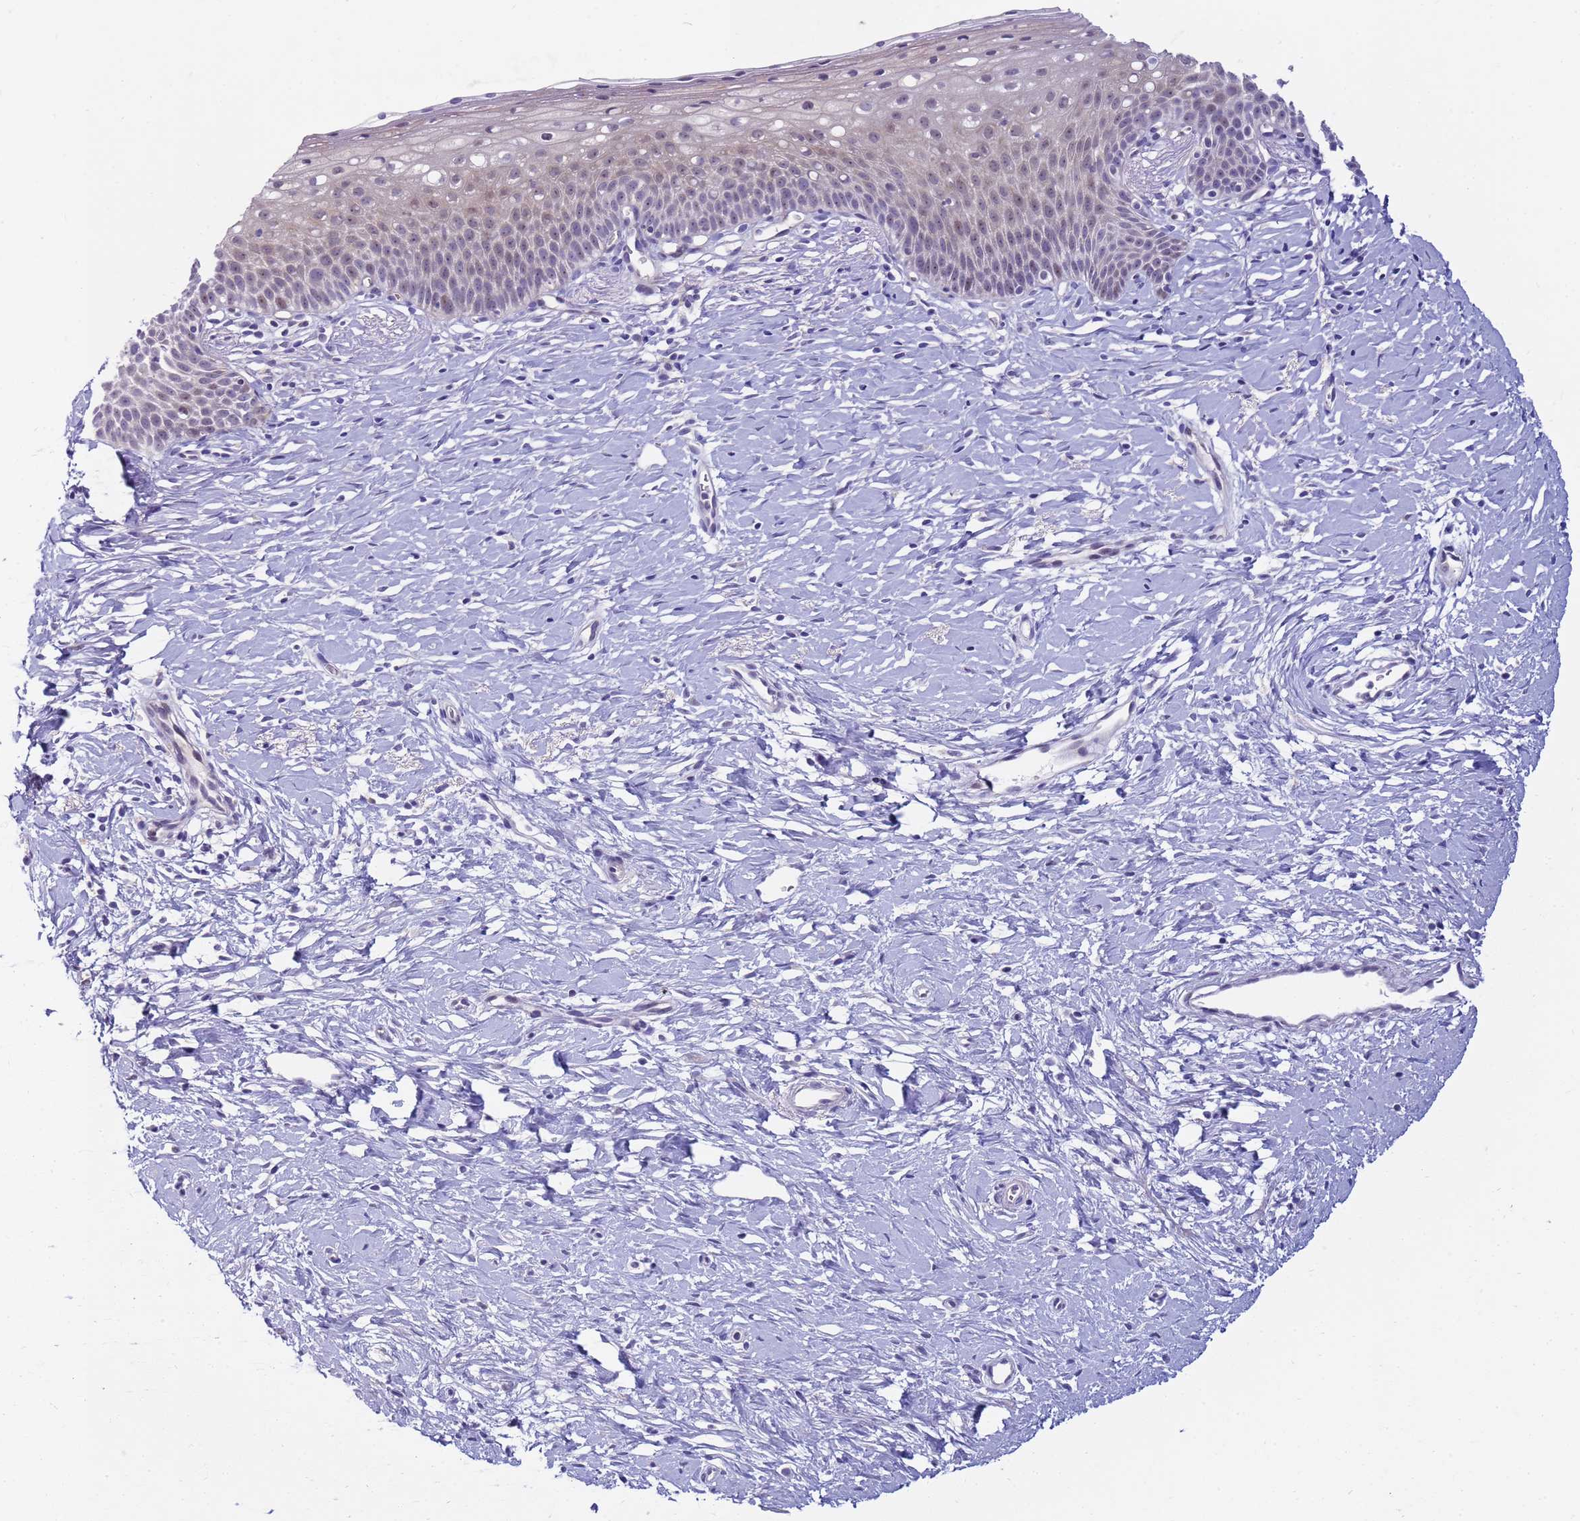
{"staining": {"intensity": "moderate", "quantity": ">75%", "location": "cytoplasmic/membranous,nuclear"}, "tissue": "cervix", "cell_type": "Glandular cells", "image_type": "normal", "snomed": [{"axis": "morphology", "description": "Normal tissue, NOS"}, {"axis": "topography", "description": "Cervix"}], "caption": "Benign cervix demonstrates moderate cytoplasmic/membranous,nuclear expression in about >75% of glandular cells, visualized by immunohistochemistry.", "gene": "LRATD1", "patient": {"sex": "female", "age": 36}}